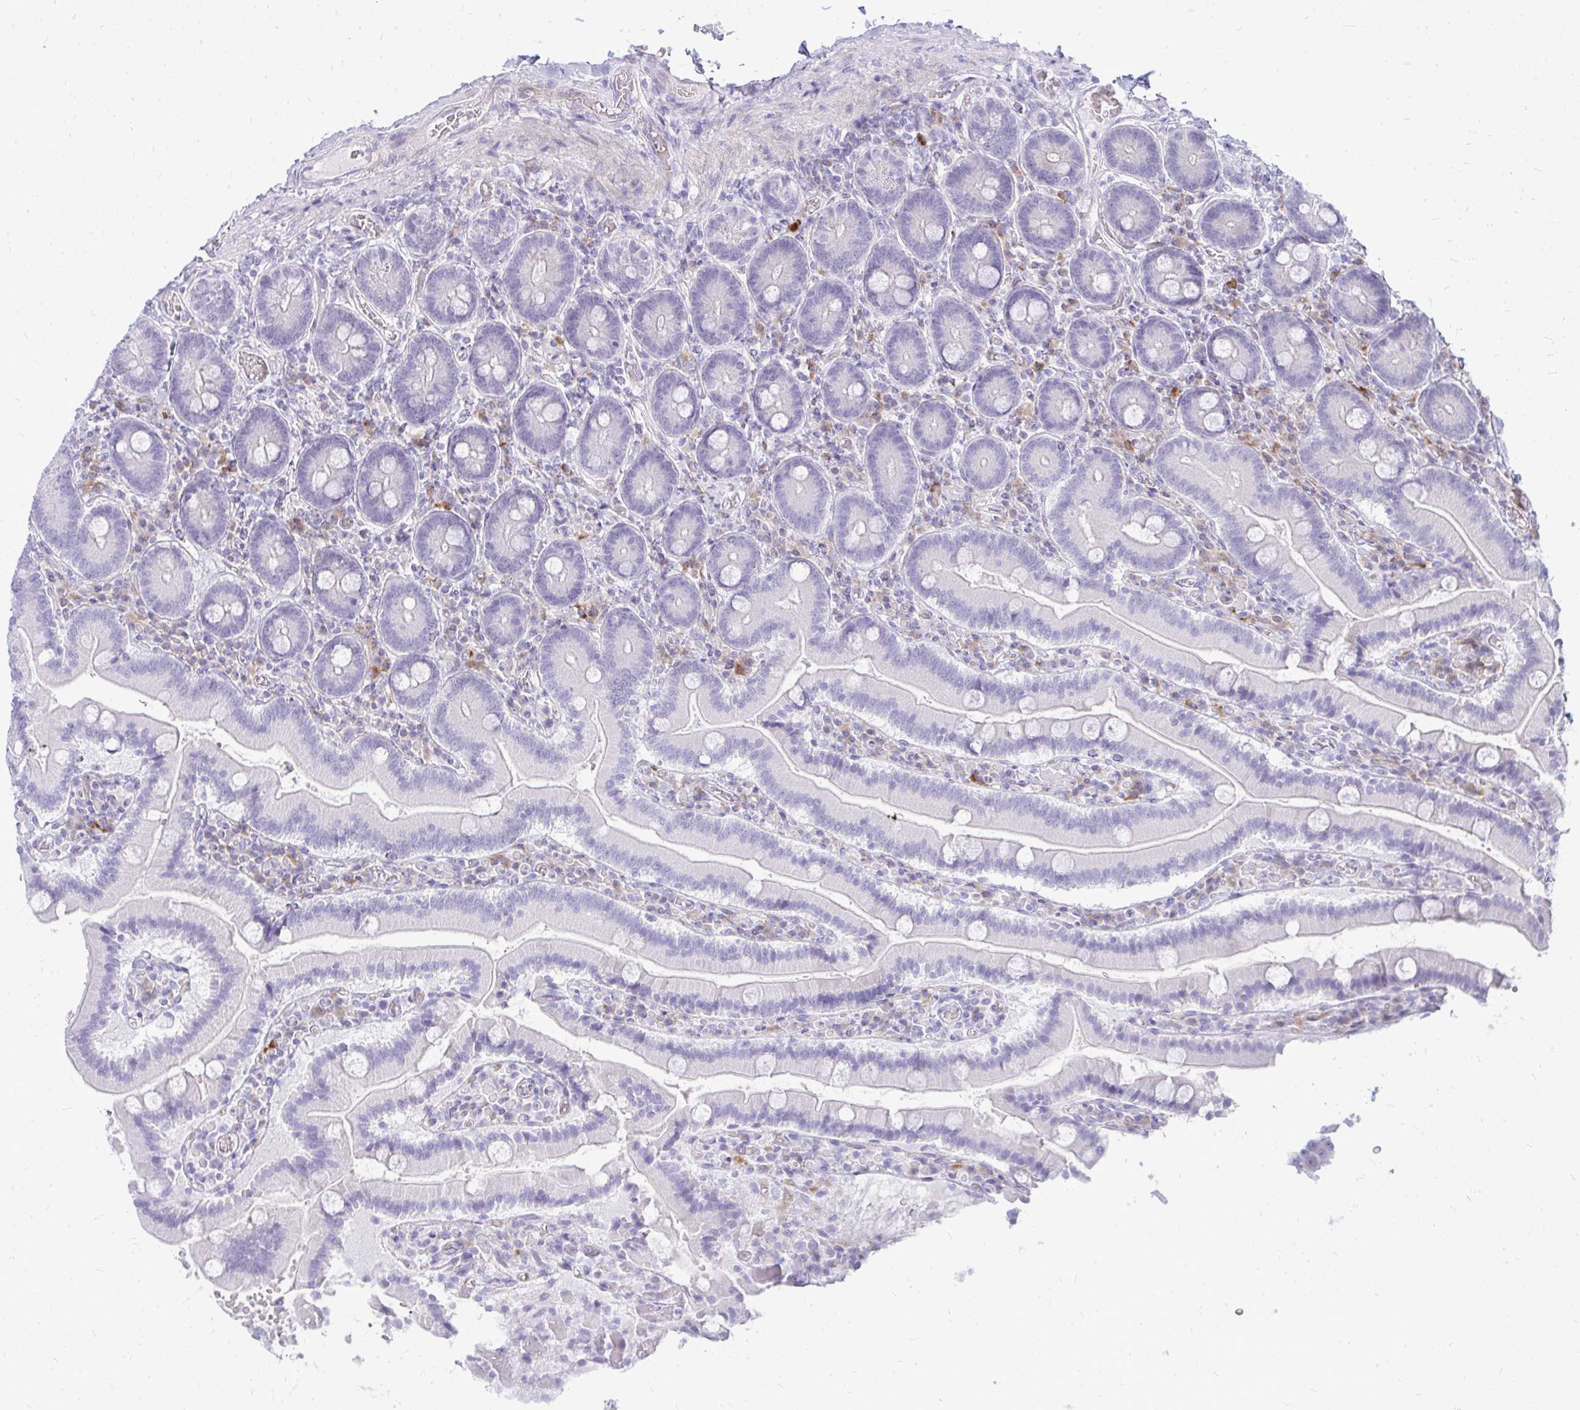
{"staining": {"intensity": "negative", "quantity": "none", "location": "none"}, "tissue": "duodenum", "cell_type": "Glandular cells", "image_type": "normal", "snomed": [{"axis": "morphology", "description": "Normal tissue, NOS"}, {"axis": "topography", "description": "Duodenum"}], "caption": "Photomicrograph shows no significant protein staining in glandular cells of normal duodenum.", "gene": "TSPEAR", "patient": {"sex": "female", "age": 62}}